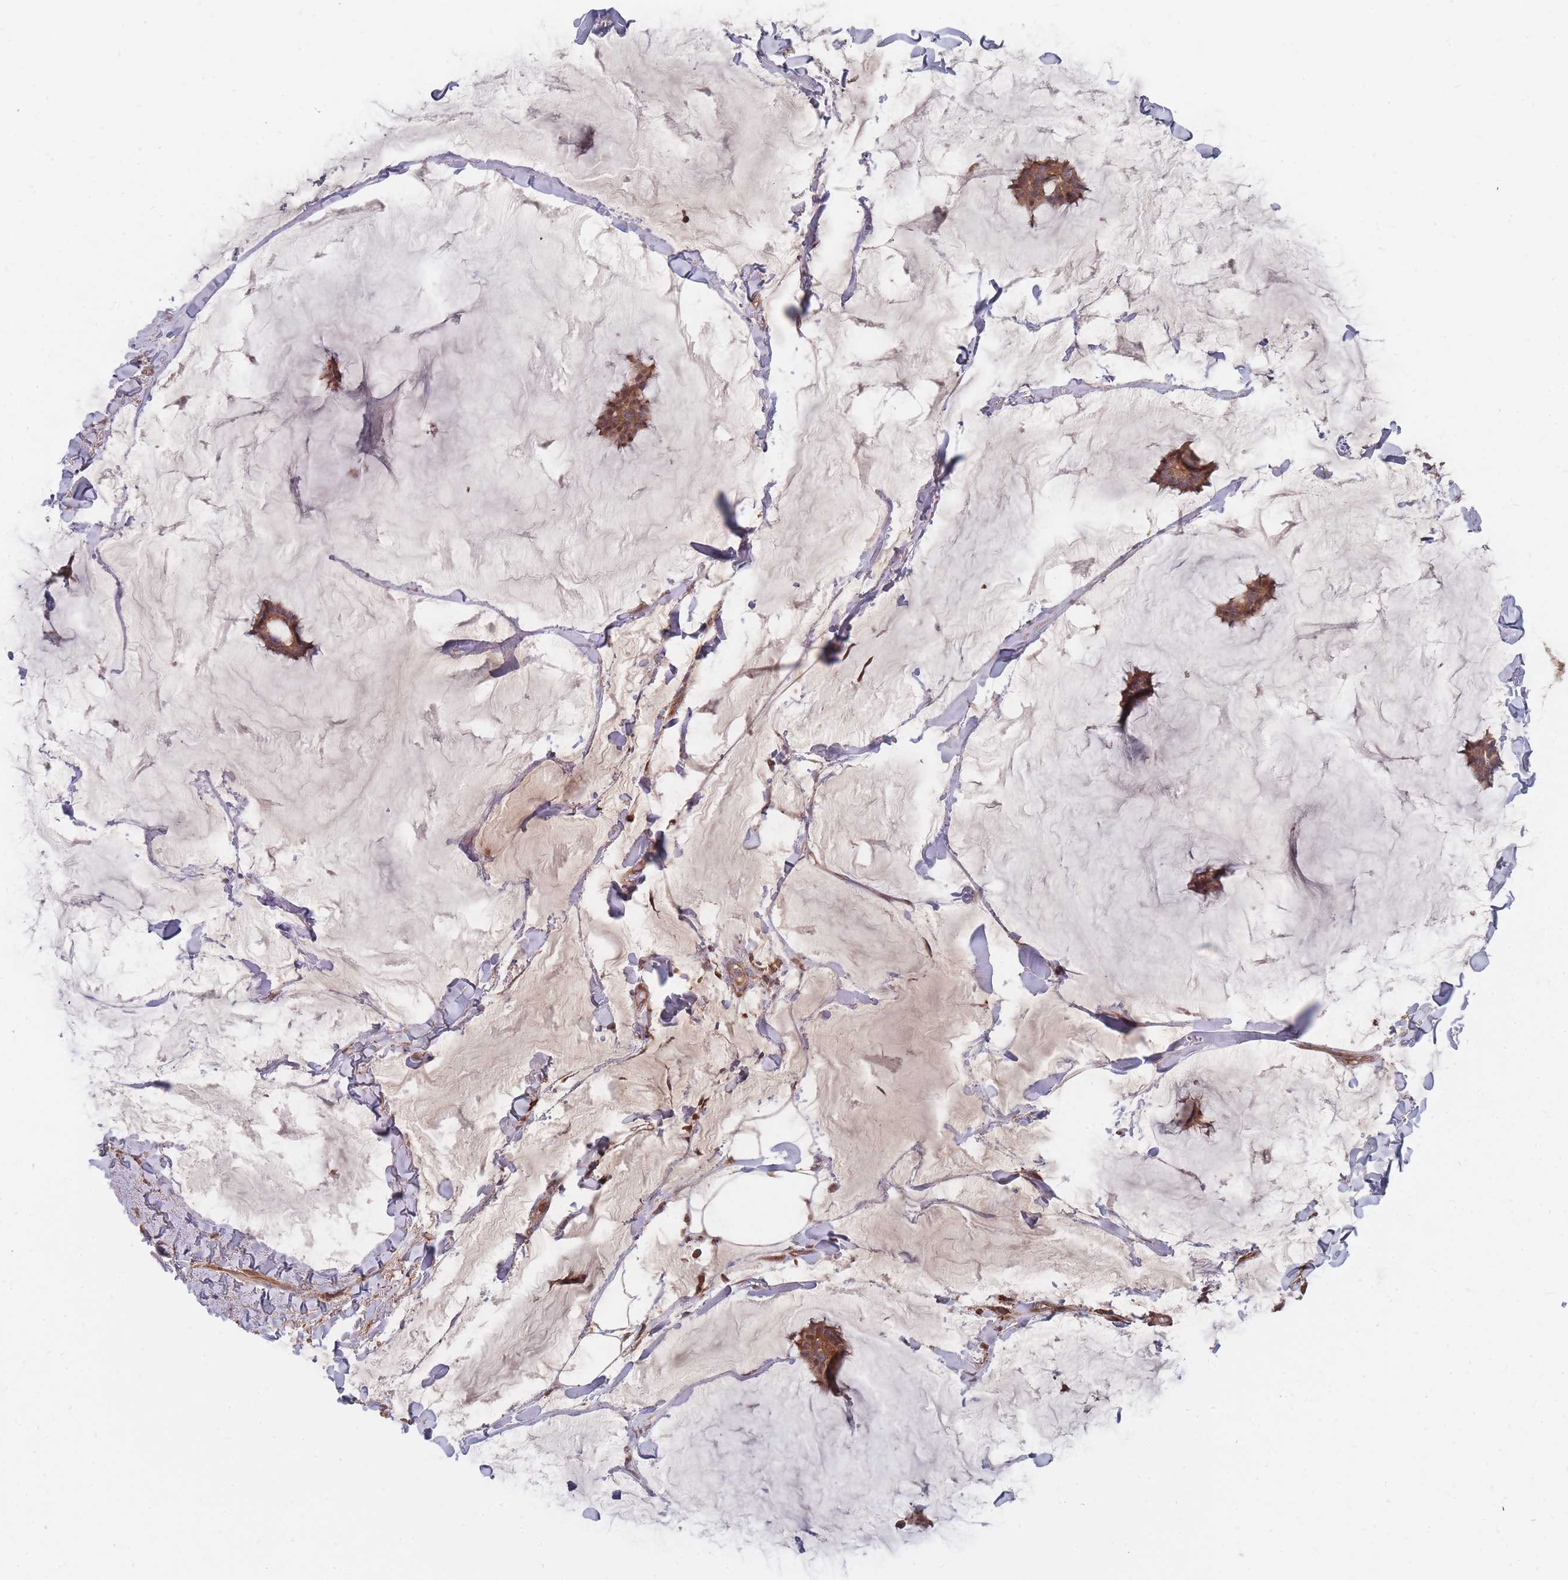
{"staining": {"intensity": "moderate", "quantity": ">75%", "location": "cytoplasmic/membranous"}, "tissue": "breast cancer", "cell_type": "Tumor cells", "image_type": "cancer", "snomed": [{"axis": "morphology", "description": "Duct carcinoma"}, {"axis": "topography", "description": "Breast"}], "caption": "Moderate cytoplasmic/membranous positivity is appreciated in approximately >75% of tumor cells in breast cancer (infiltrating ductal carcinoma). The staining is performed using DAB brown chromogen to label protein expression. The nuclei are counter-stained blue using hematoxylin.", "gene": "THSD7B", "patient": {"sex": "female", "age": 93}}